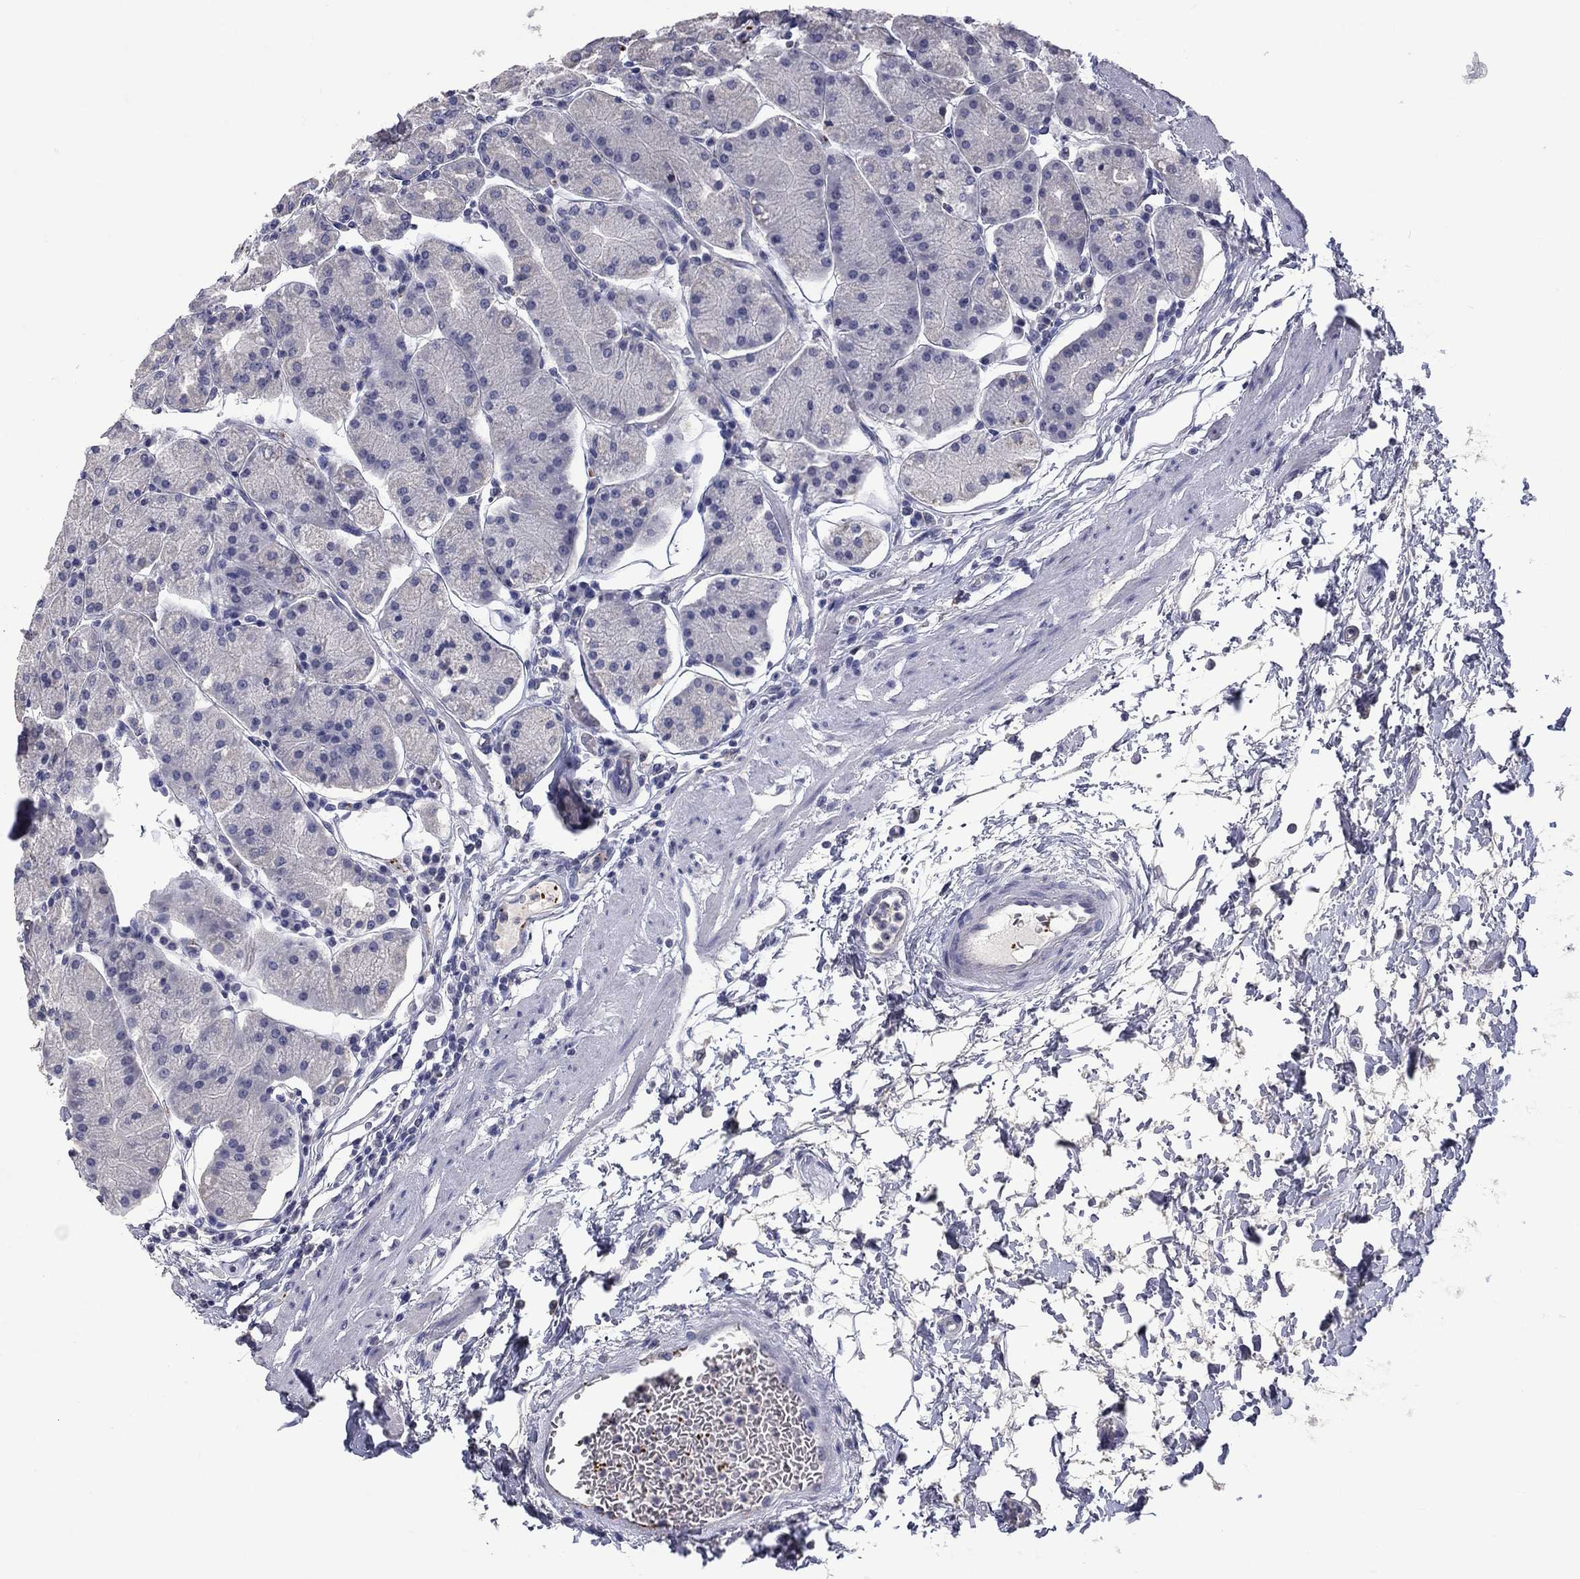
{"staining": {"intensity": "moderate", "quantity": "<25%", "location": "cytoplasmic/membranous"}, "tissue": "stomach", "cell_type": "Glandular cells", "image_type": "normal", "snomed": [{"axis": "morphology", "description": "Normal tissue, NOS"}, {"axis": "topography", "description": "Stomach"}], "caption": "Immunohistochemistry of benign human stomach demonstrates low levels of moderate cytoplasmic/membranous expression in approximately <25% of glandular cells. The protein is stained brown, and the nuclei are stained in blue (DAB (3,3'-diaminobenzidine) IHC with brightfield microscopy, high magnification).", "gene": "PLEK", "patient": {"sex": "male", "age": 54}}